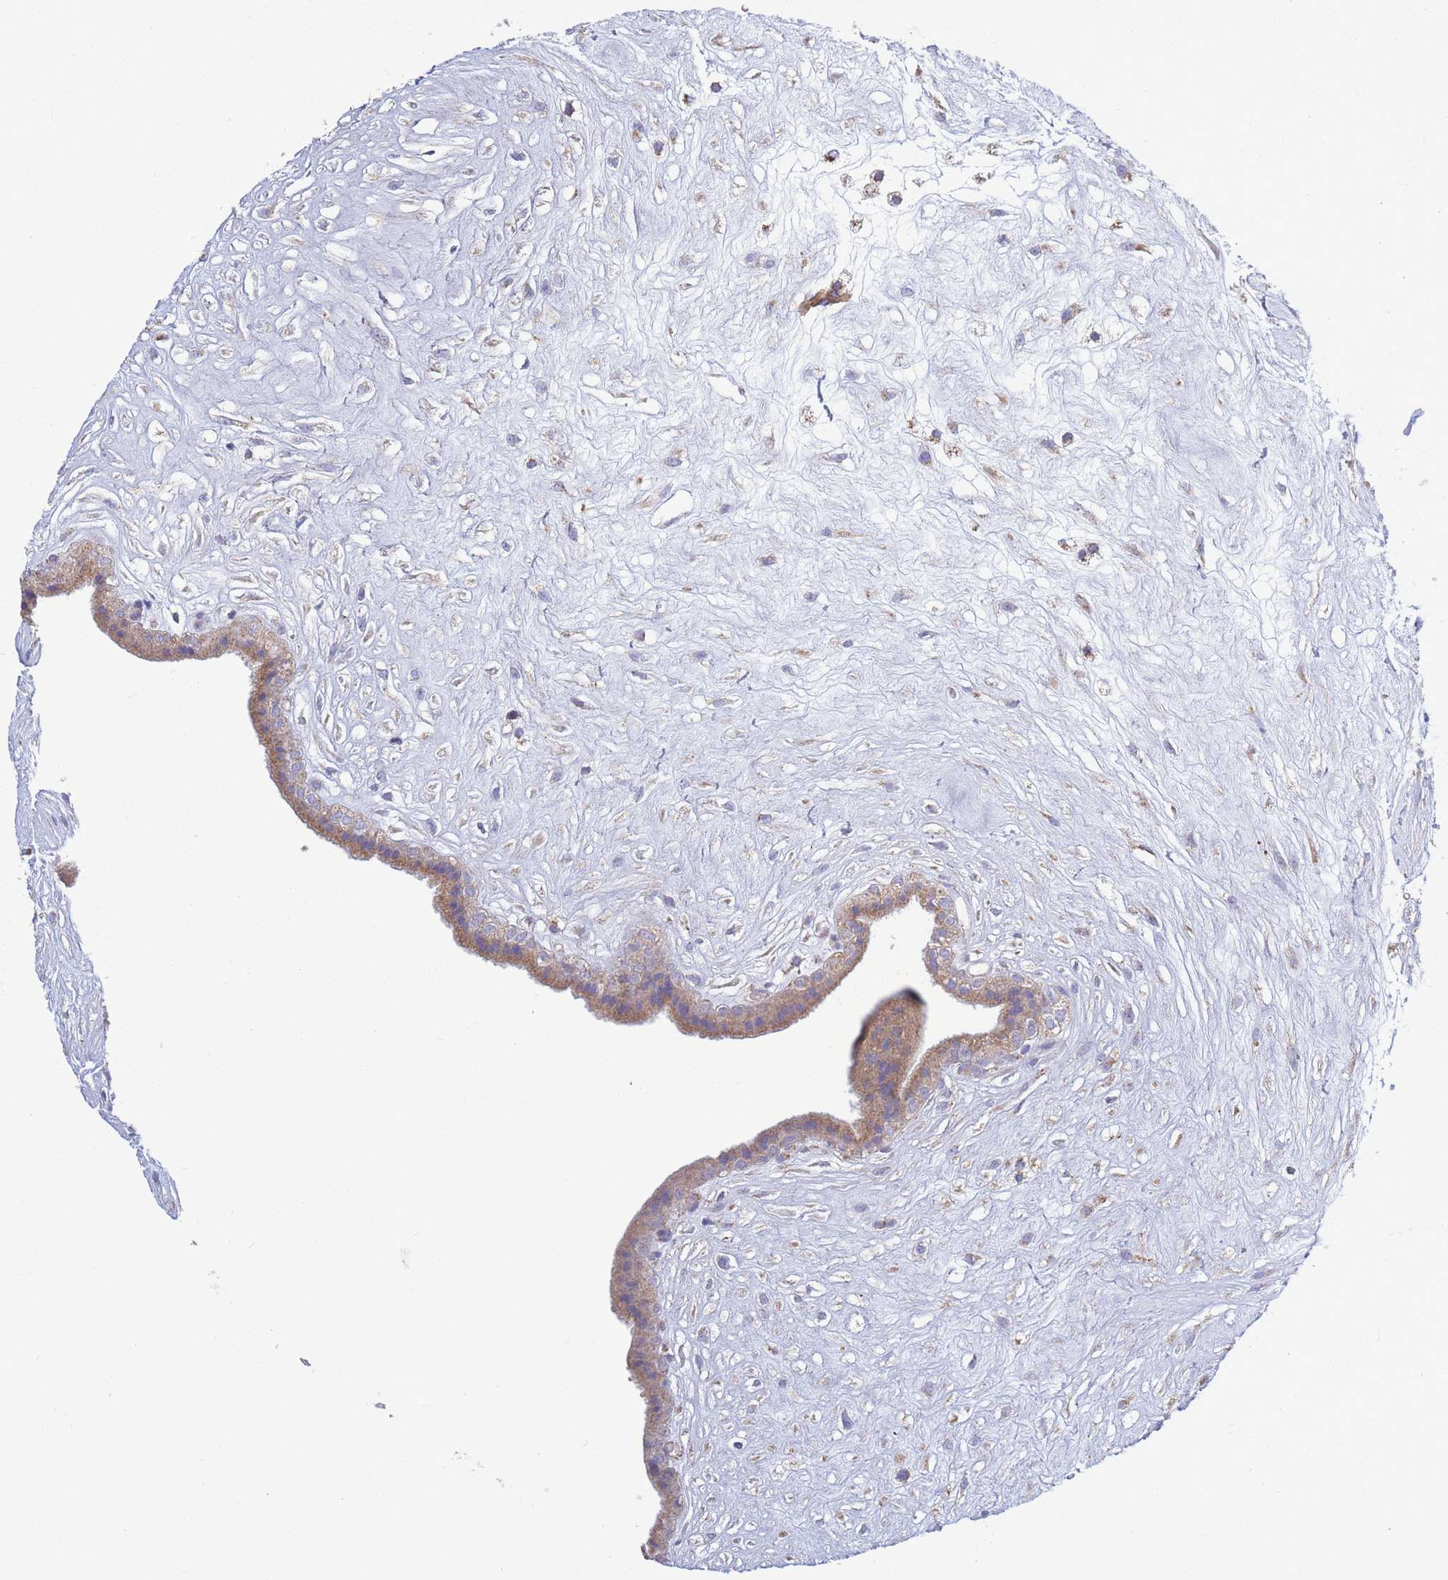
{"staining": {"intensity": "negative", "quantity": "none", "location": "none"}, "tissue": "placenta", "cell_type": "Decidual cells", "image_type": "normal", "snomed": [{"axis": "morphology", "description": "Normal tissue, NOS"}, {"axis": "topography", "description": "Placenta"}], "caption": "This is a micrograph of immunohistochemistry staining of unremarkable placenta, which shows no staining in decidual cells. Nuclei are stained in blue.", "gene": "PDHA1", "patient": {"sex": "female", "age": 18}}